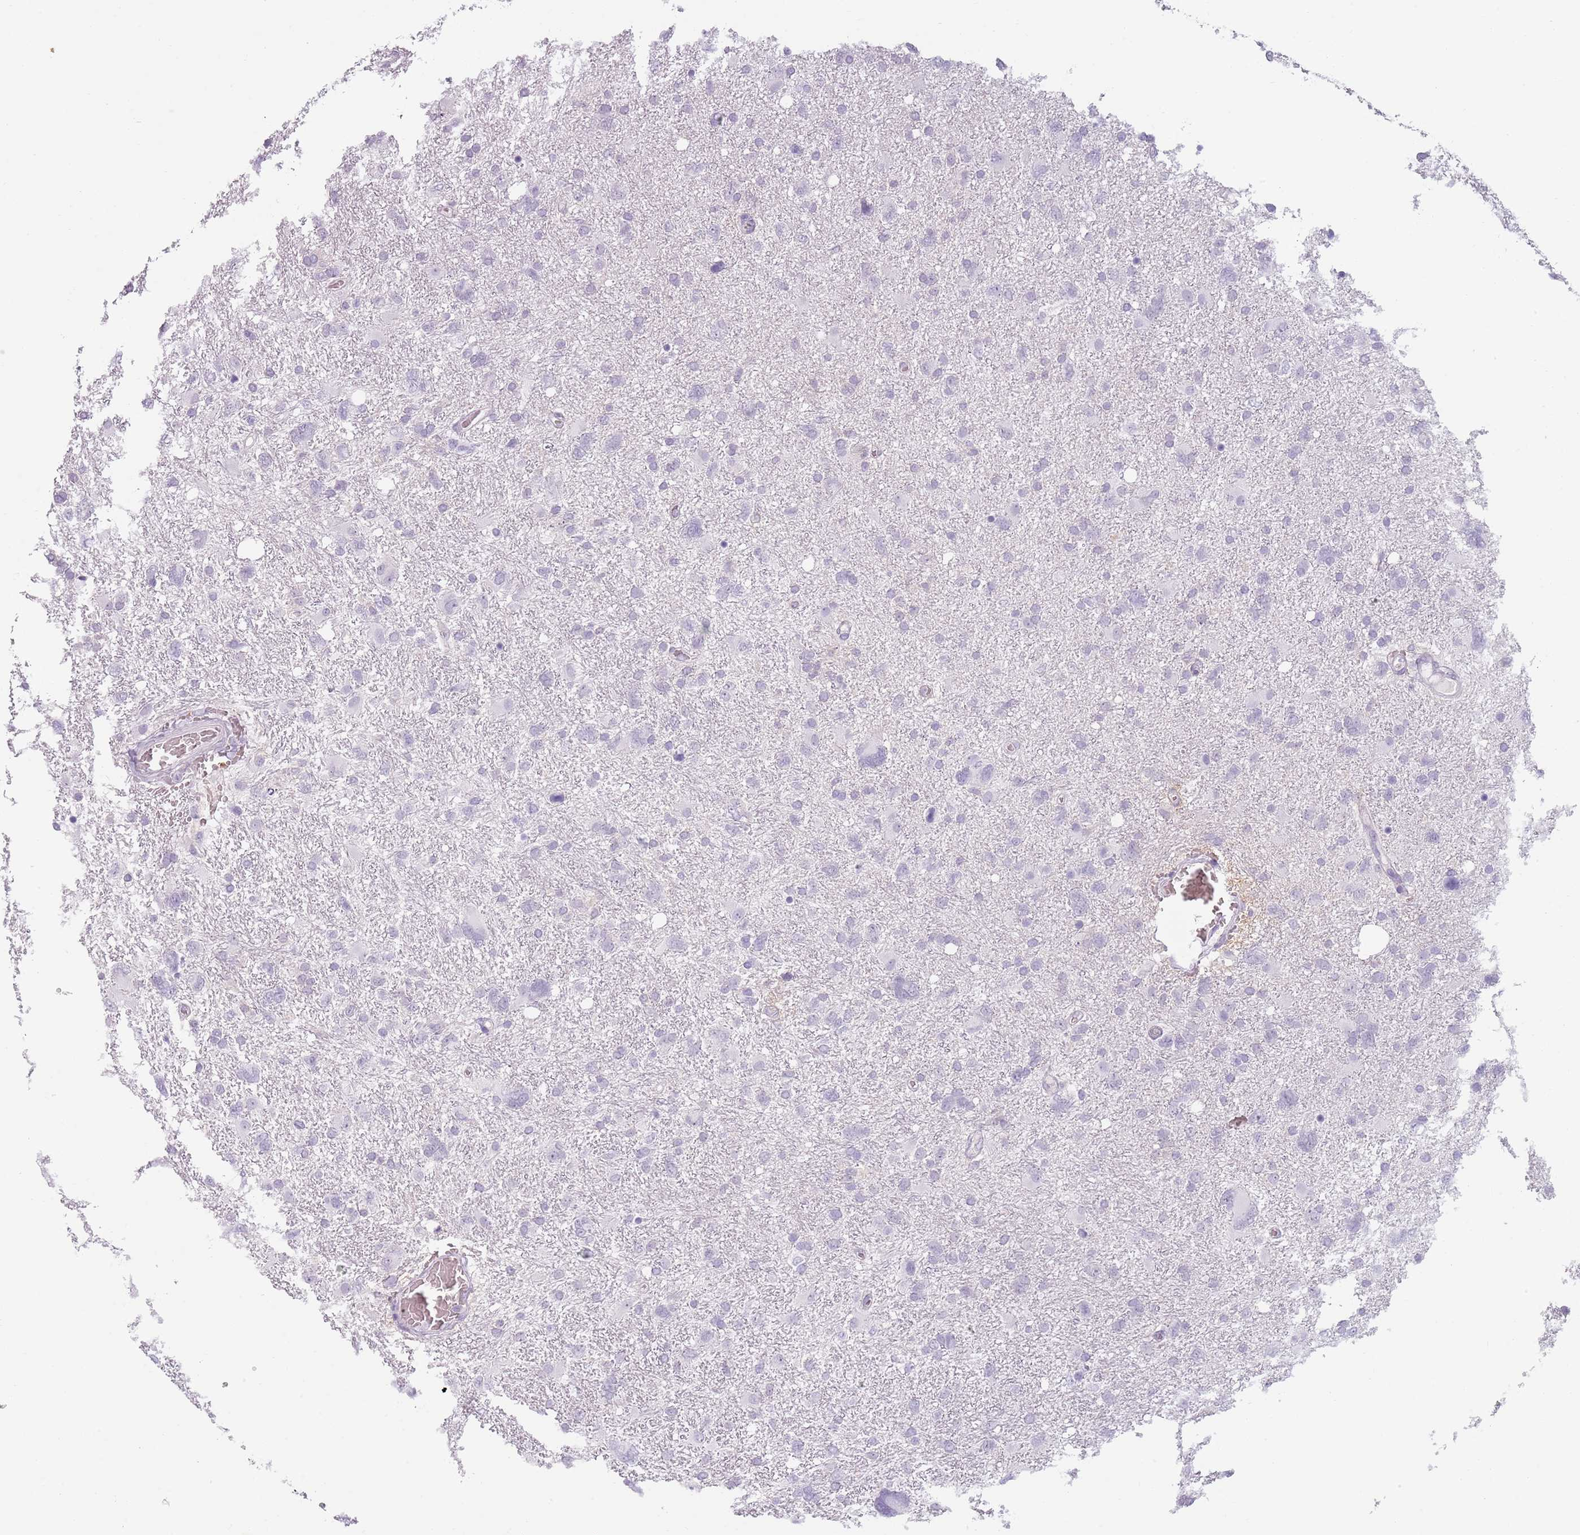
{"staining": {"intensity": "negative", "quantity": "none", "location": "none"}, "tissue": "glioma", "cell_type": "Tumor cells", "image_type": "cancer", "snomed": [{"axis": "morphology", "description": "Glioma, malignant, High grade"}, {"axis": "topography", "description": "Brain"}], "caption": "IHC photomicrograph of human malignant high-grade glioma stained for a protein (brown), which reveals no staining in tumor cells.", "gene": "PIEZO1", "patient": {"sex": "male", "age": 61}}